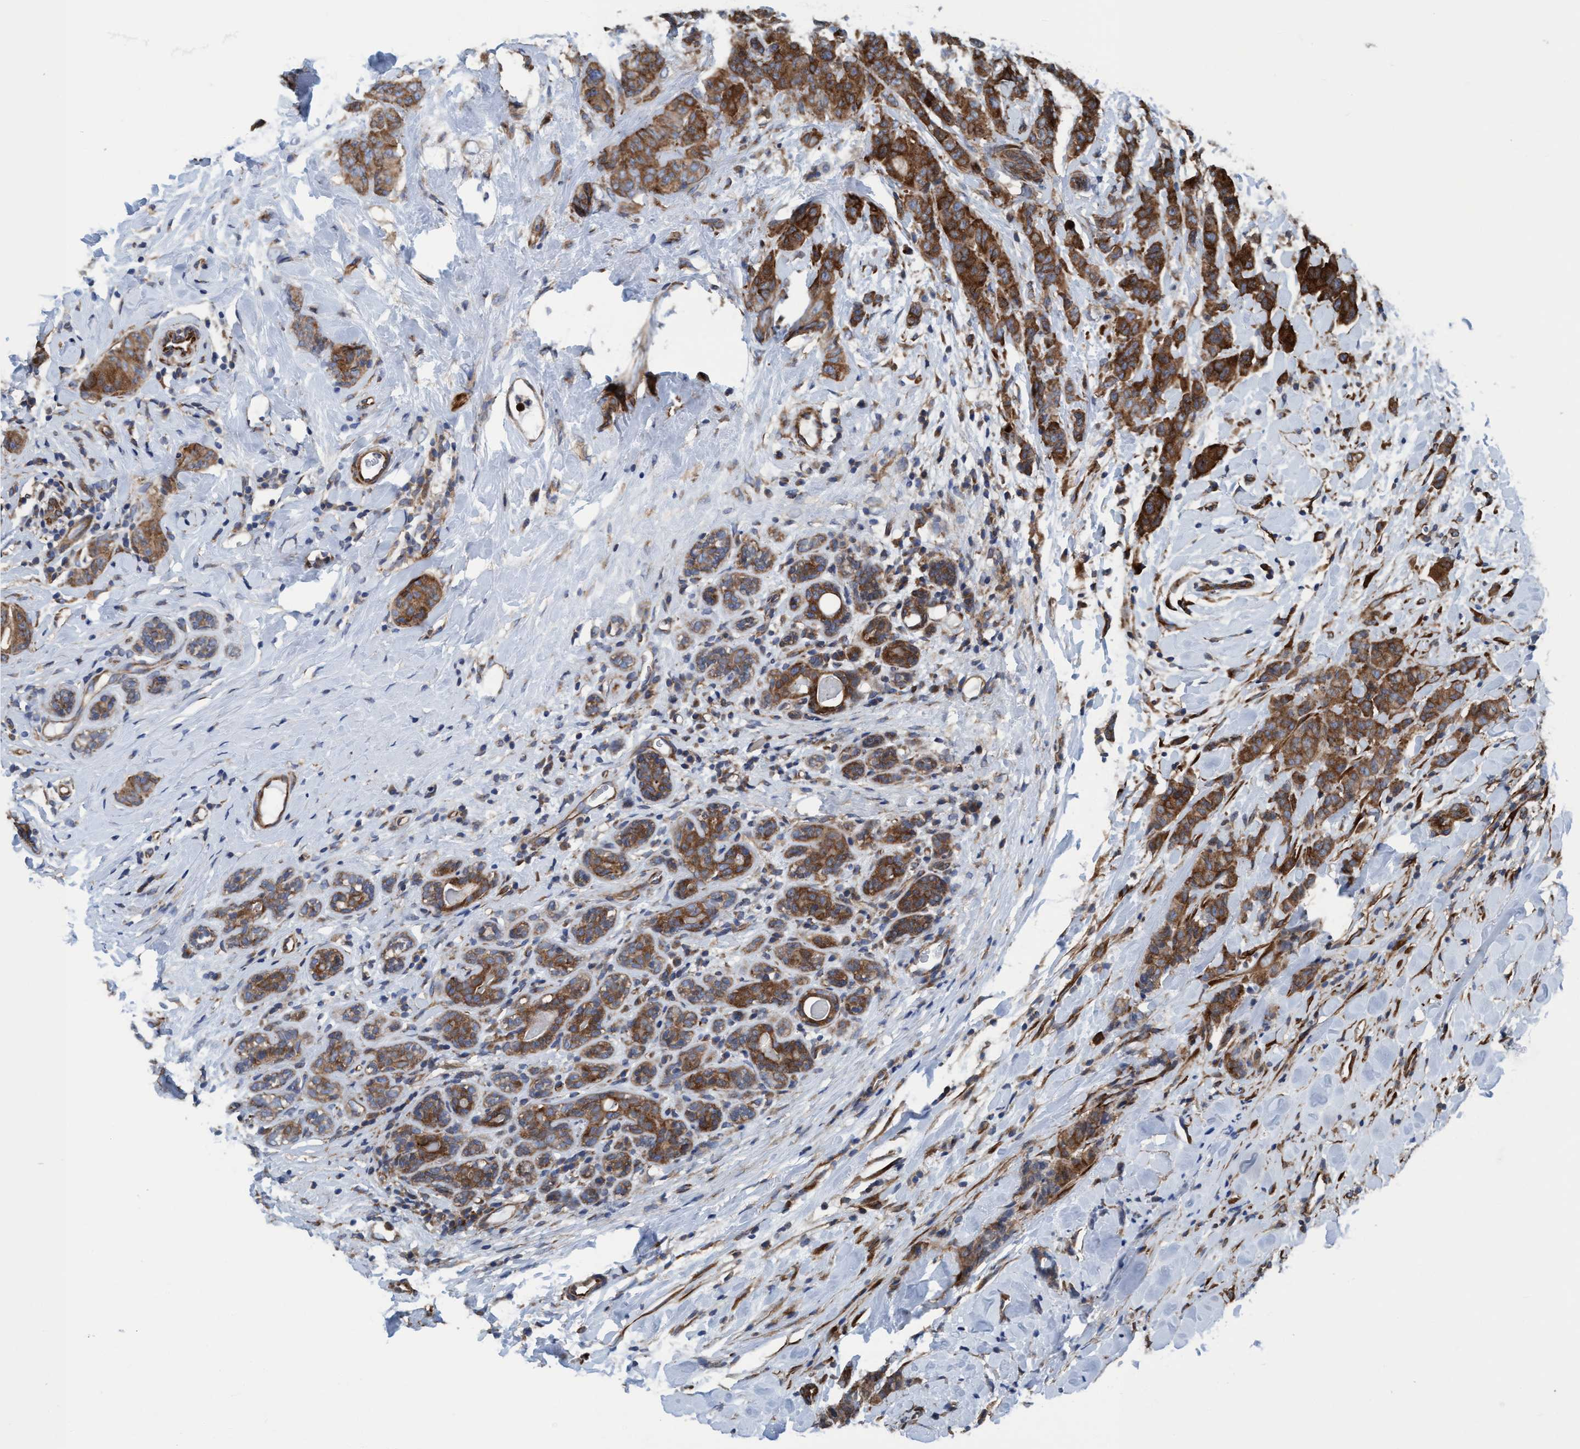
{"staining": {"intensity": "strong", "quantity": ">75%", "location": "cytoplasmic/membranous"}, "tissue": "breast cancer", "cell_type": "Tumor cells", "image_type": "cancer", "snomed": [{"axis": "morphology", "description": "Normal tissue, NOS"}, {"axis": "morphology", "description": "Duct carcinoma"}, {"axis": "topography", "description": "Breast"}], "caption": "This histopathology image demonstrates IHC staining of breast cancer (infiltrating ductal carcinoma), with high strong cytoplasmic/membranous positivity in about >75% of tumor cells.", "gene": "NMT1", "patient": {"sex": "female", "age": 40}}